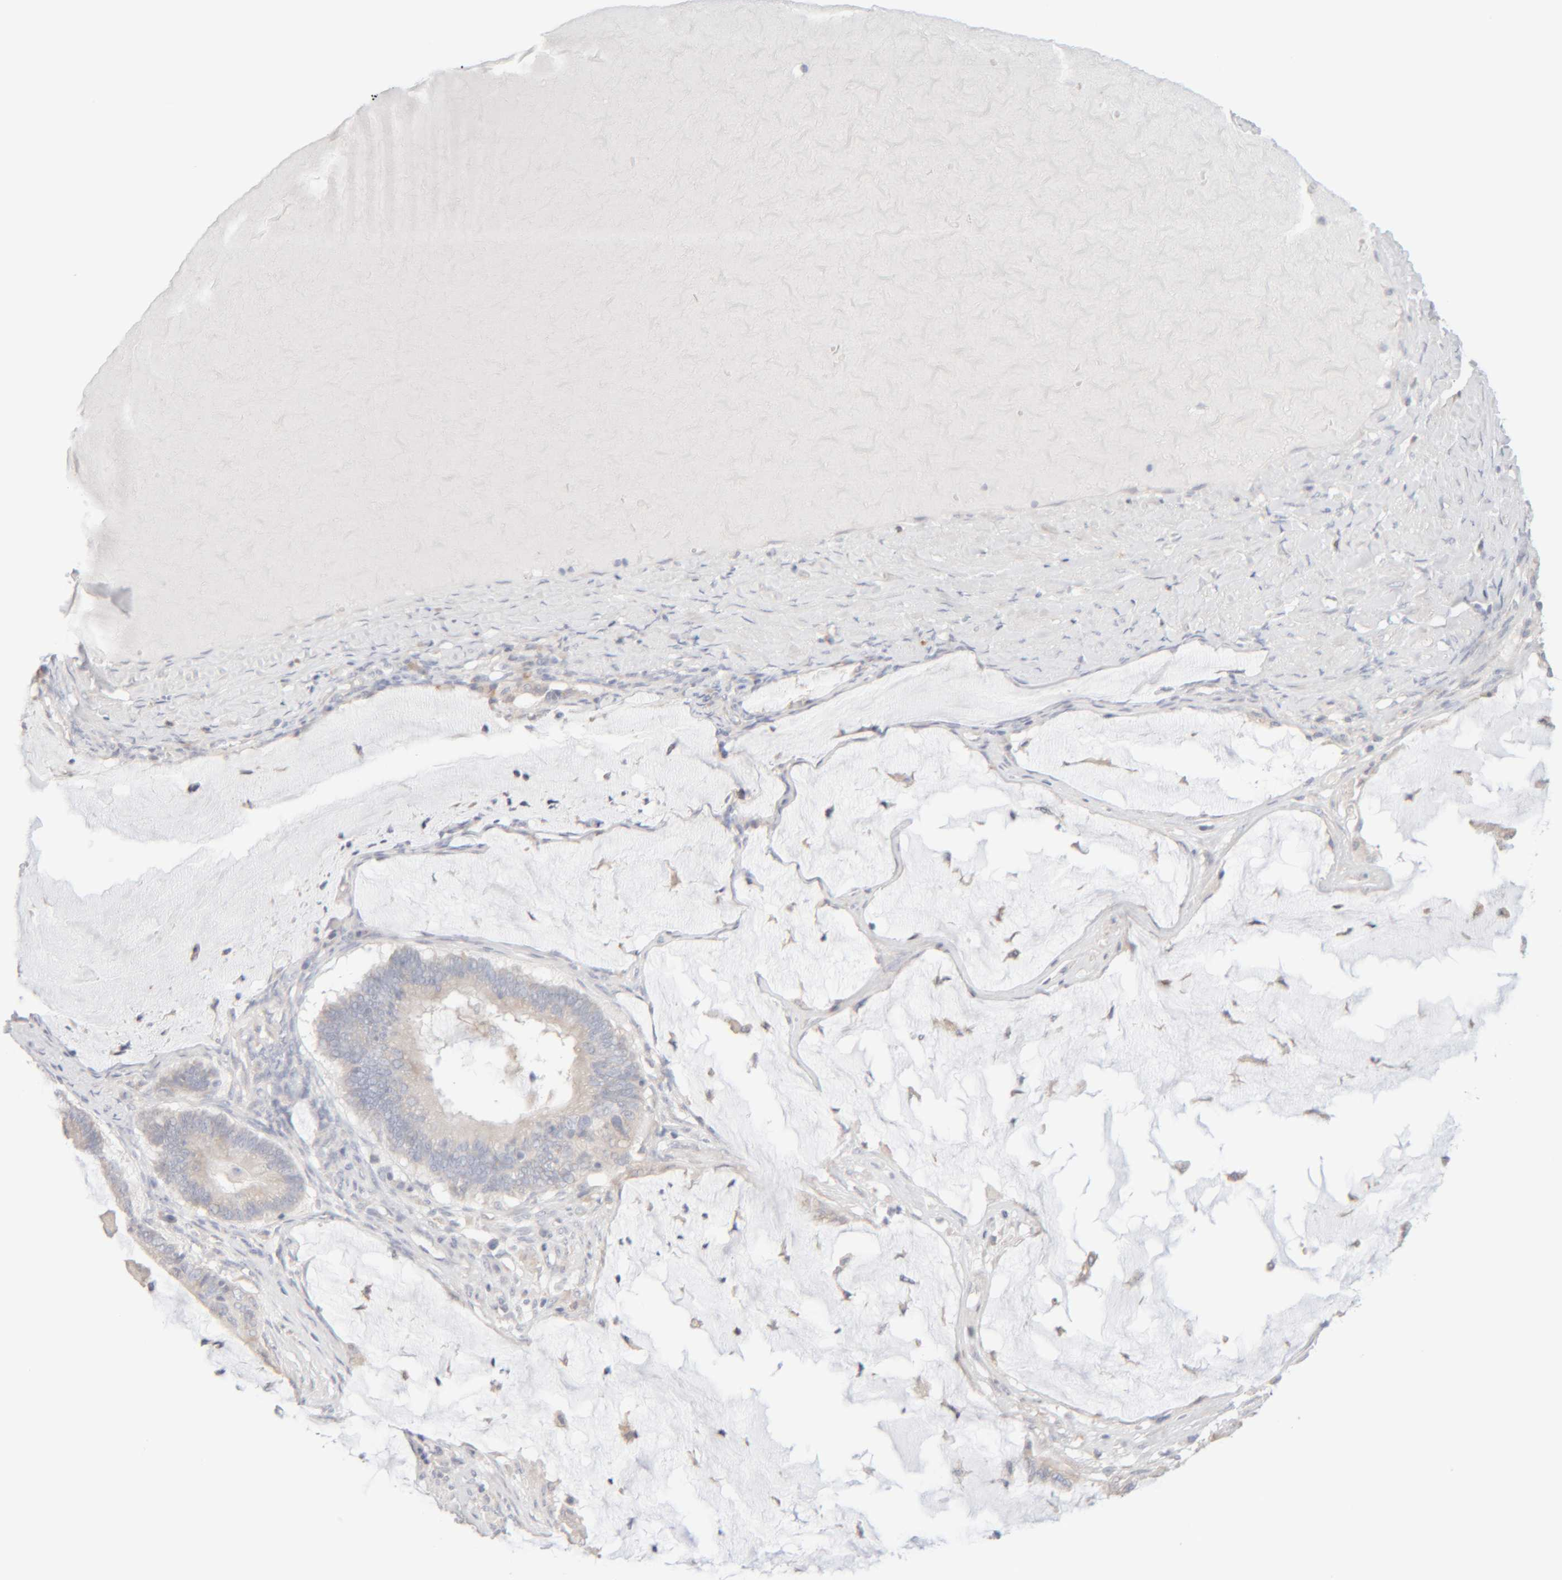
{"staining": {"intensity": "negative", "quantity": "none", "location": "none"}, "tissue": "ovarian cancer", "cell_type": "Tumor cells", "image_type": "cancer", "snomed": [{"axis": "morphology", "description": "Cystadenocarcinoma, mucinous, NOS"}, {"axis": "topography", "description": "Ovary"}], "caption": "Protein analysis of mucinous cystadenocarcinoma (ovarian) reveals no significant expression in tumor cells.", "gene": "RIDA", "patient": {"sex": "female", "age": 61}}